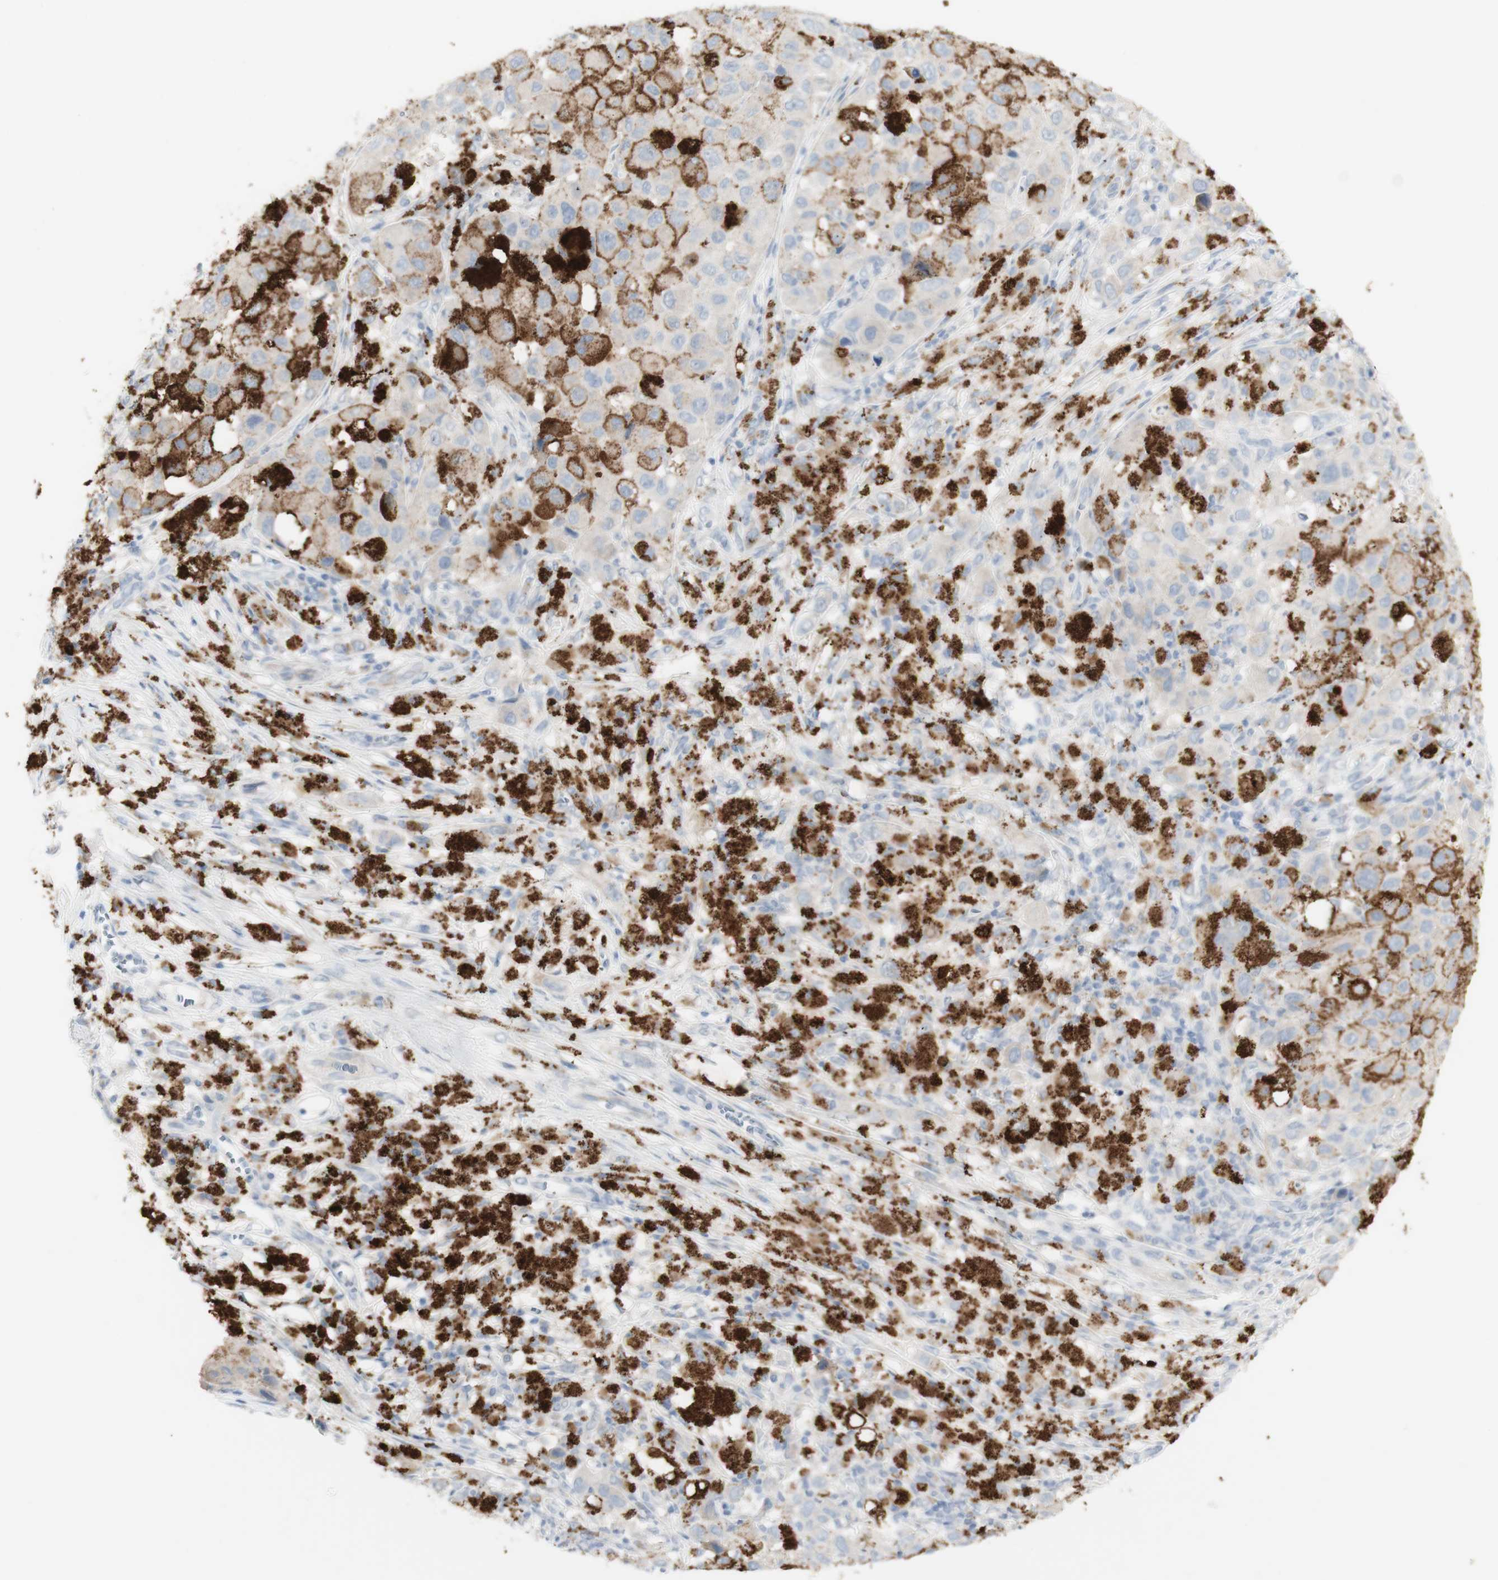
{"staining": {"intensity": "negative", "quantity": "none", "location": "none"}, "tissue": "melanoma", "cell_type": "Tumor cells", "image_type": "cancer", "snomed": [{"axis": "morphology", "description": "Malignant melanoma, NOS"}, {"axis": "topography", "description": "Skin"}], "caption": "The IHC histopathology image has no significant expression in tumor cells of malignant melanoma tissue.", "gene": "CD207", "patient": {"sex": "male", "age": 96}}